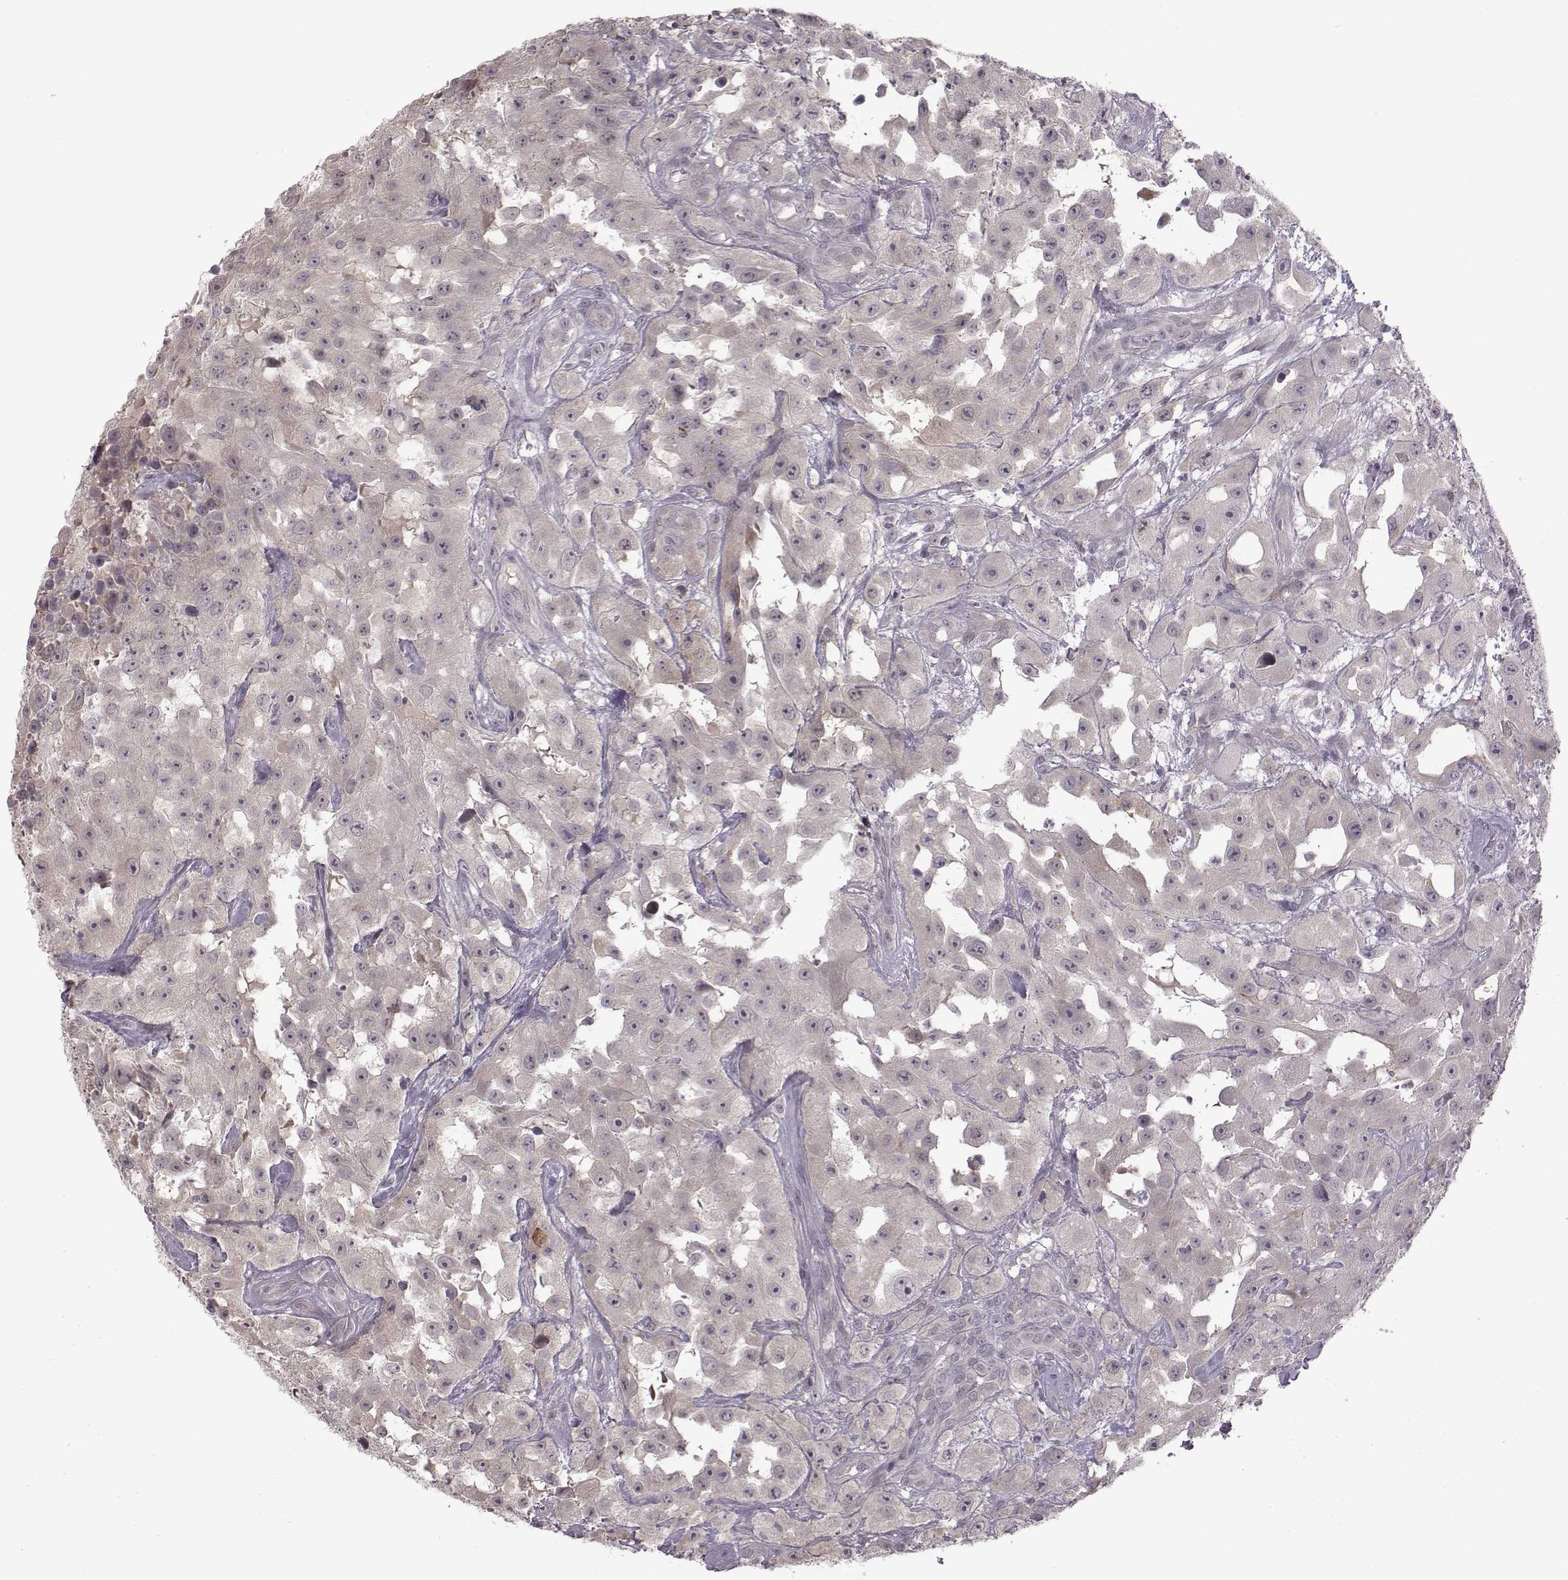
{"staining": {"intensity": "moderate", "quantity": "<25%", "location": "cytoplasmic/membranous"}, "tissue": "urothelial cancer", "cell_type": "Tumor cells", "image_type": "cancer", "snomed": [{"axis": "morphology", "description": "Urothelial carcinoma, High grade"}, {"axis": "topography", "description": "Urinary bladder"}], "caption": "Protein expression analysis of human urothelial cancer reveals moderate cytoplasmic/membranous staining in approximately <25% of tumor cells.", "gene": "BICDL1", "patient": {"sex": "male", "age": 79}}